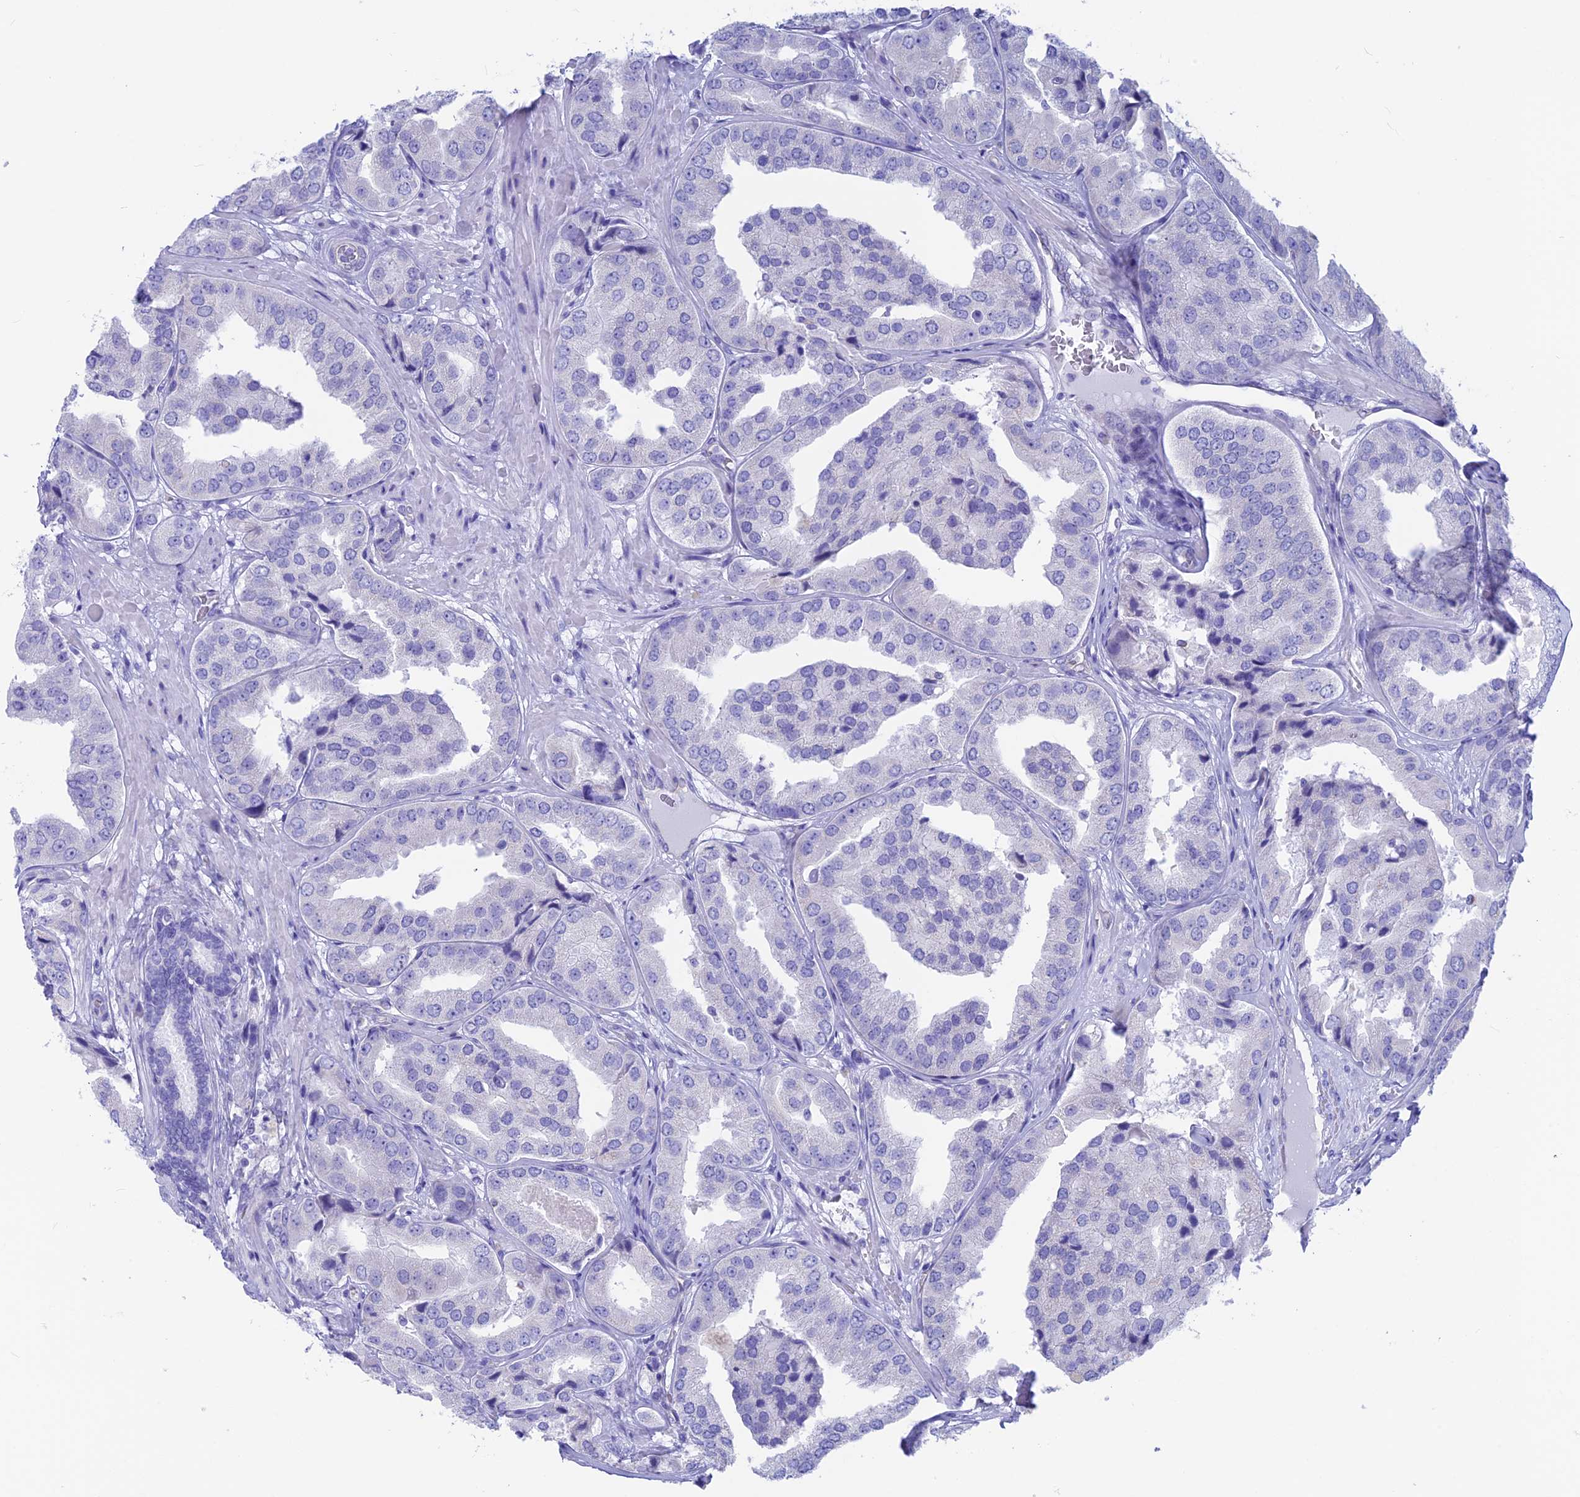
{"staining": {"intensity": "negative", "quantity": "none", "location": "none"}, "tissue": "prostate cancer", "cell_type": "Tumor cells", "image_type": "cancer", "snomed": [{"axis": "morphology", "description": "Adenocarcinoma, High grade"}, {"axis": "topography", "description": "Prostate"}], "caption": "DAB (3,3'-diaminobenzidine) immunohistochemical staining of human prostate high-grade adenocarcinoma exhibits no significant staining in tumor cells.", "gene": "GNGT2", "patient": {"sex": "male", "age": 63}}